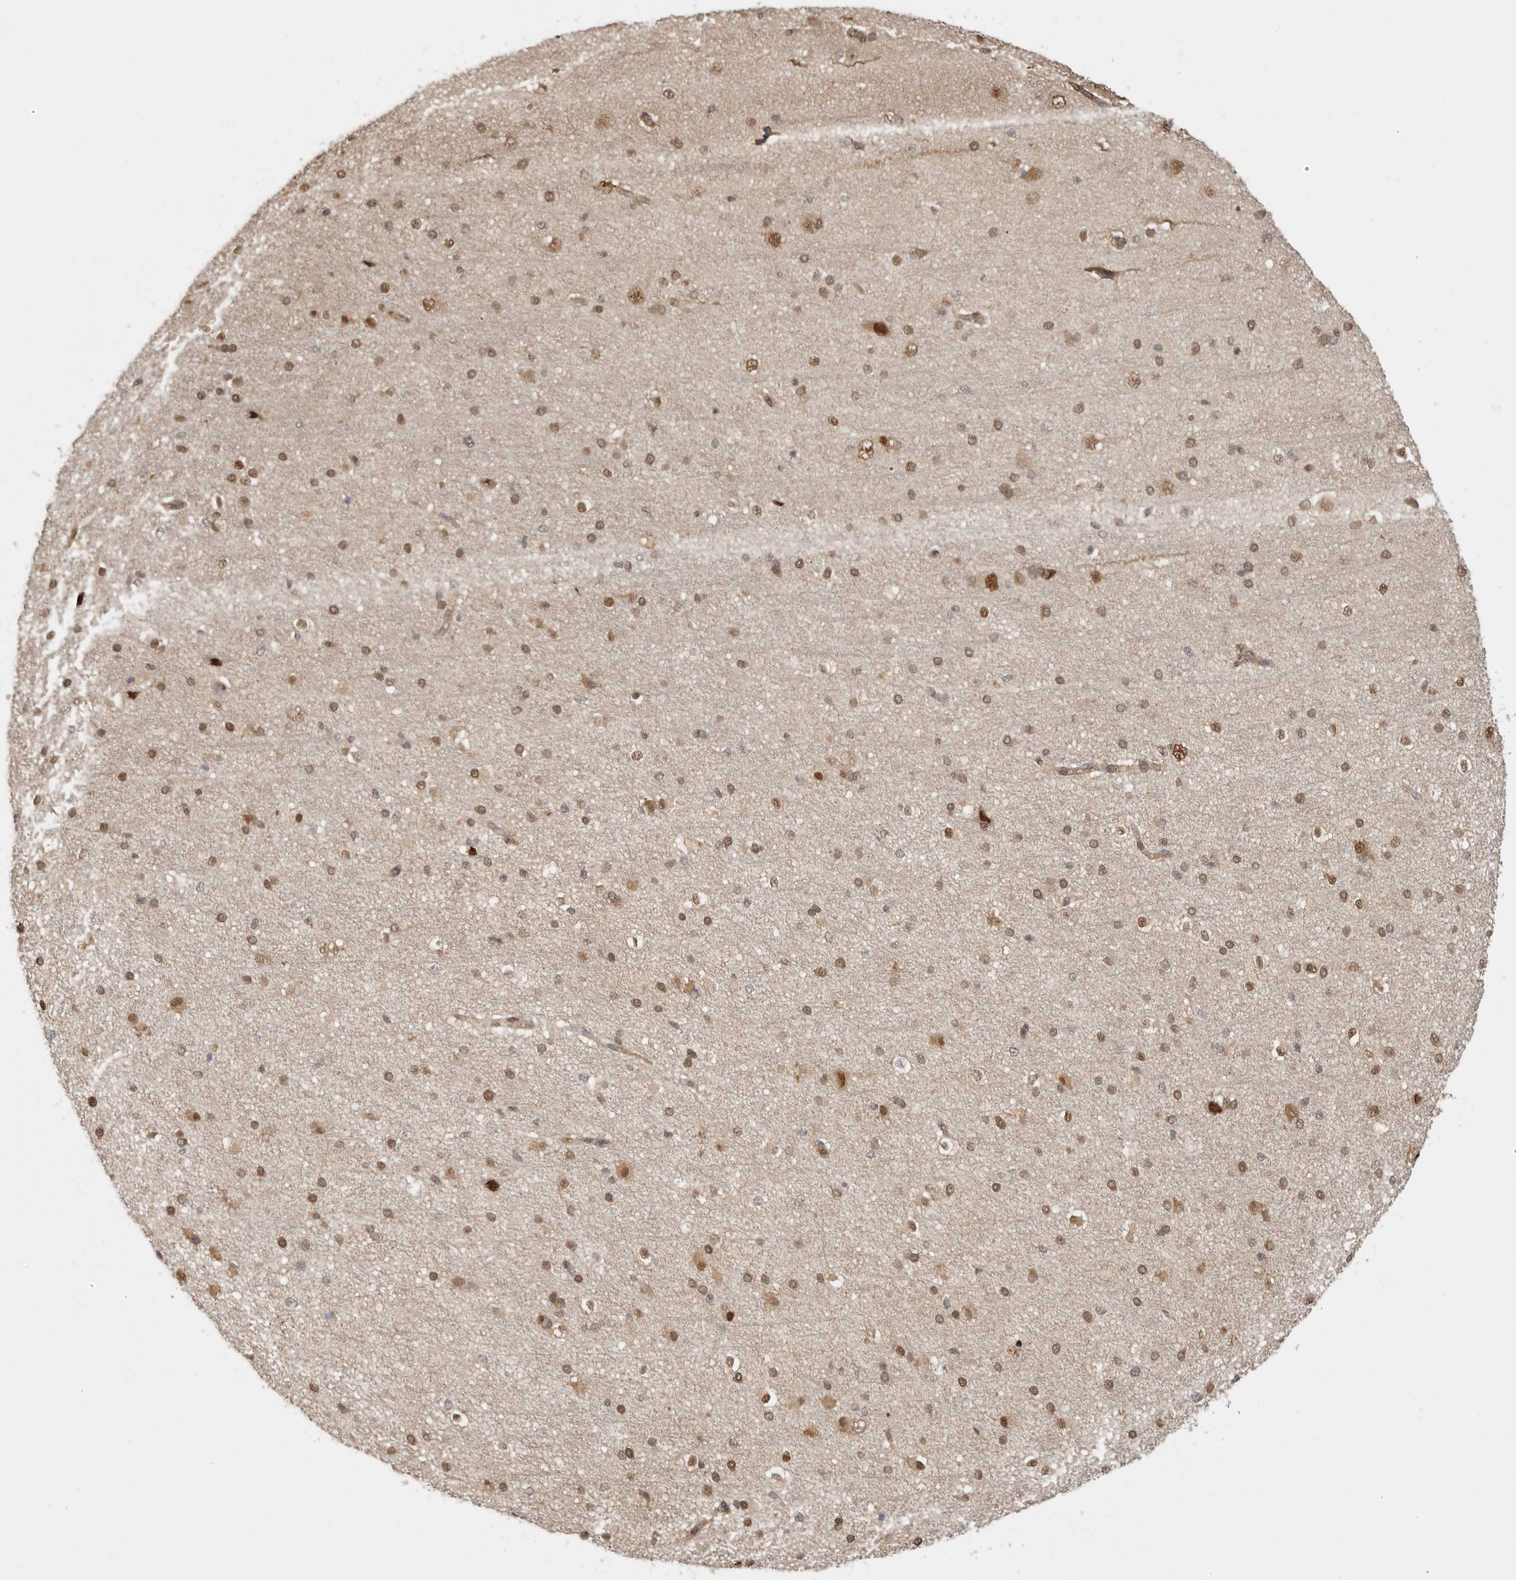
{"staining": {"intensity": "weak", "quantity": "25%-75%", "location": "cytoplasmic/membranous,nuclear"}, "tissue": "cerebral cortex", "cell_type": "Endothelial cells", "image_type": "normal", "snomed": [{"axis": "morphology", "description": "Normal tissue, NOS"}, {"axis": "morphology", "description": "Developmental malformation"}, {"axis": "topography", "description": "Cerebral cortex"}], "caption": "Endothelial cells demonstrate low levels of weak cytoplasmic/membranous,nuclear positivity in approximately 25%-75% of cells in benign cerebral cortex.", "gene": "PSMA5", "patient": {"sex": "female", "age": 30}}